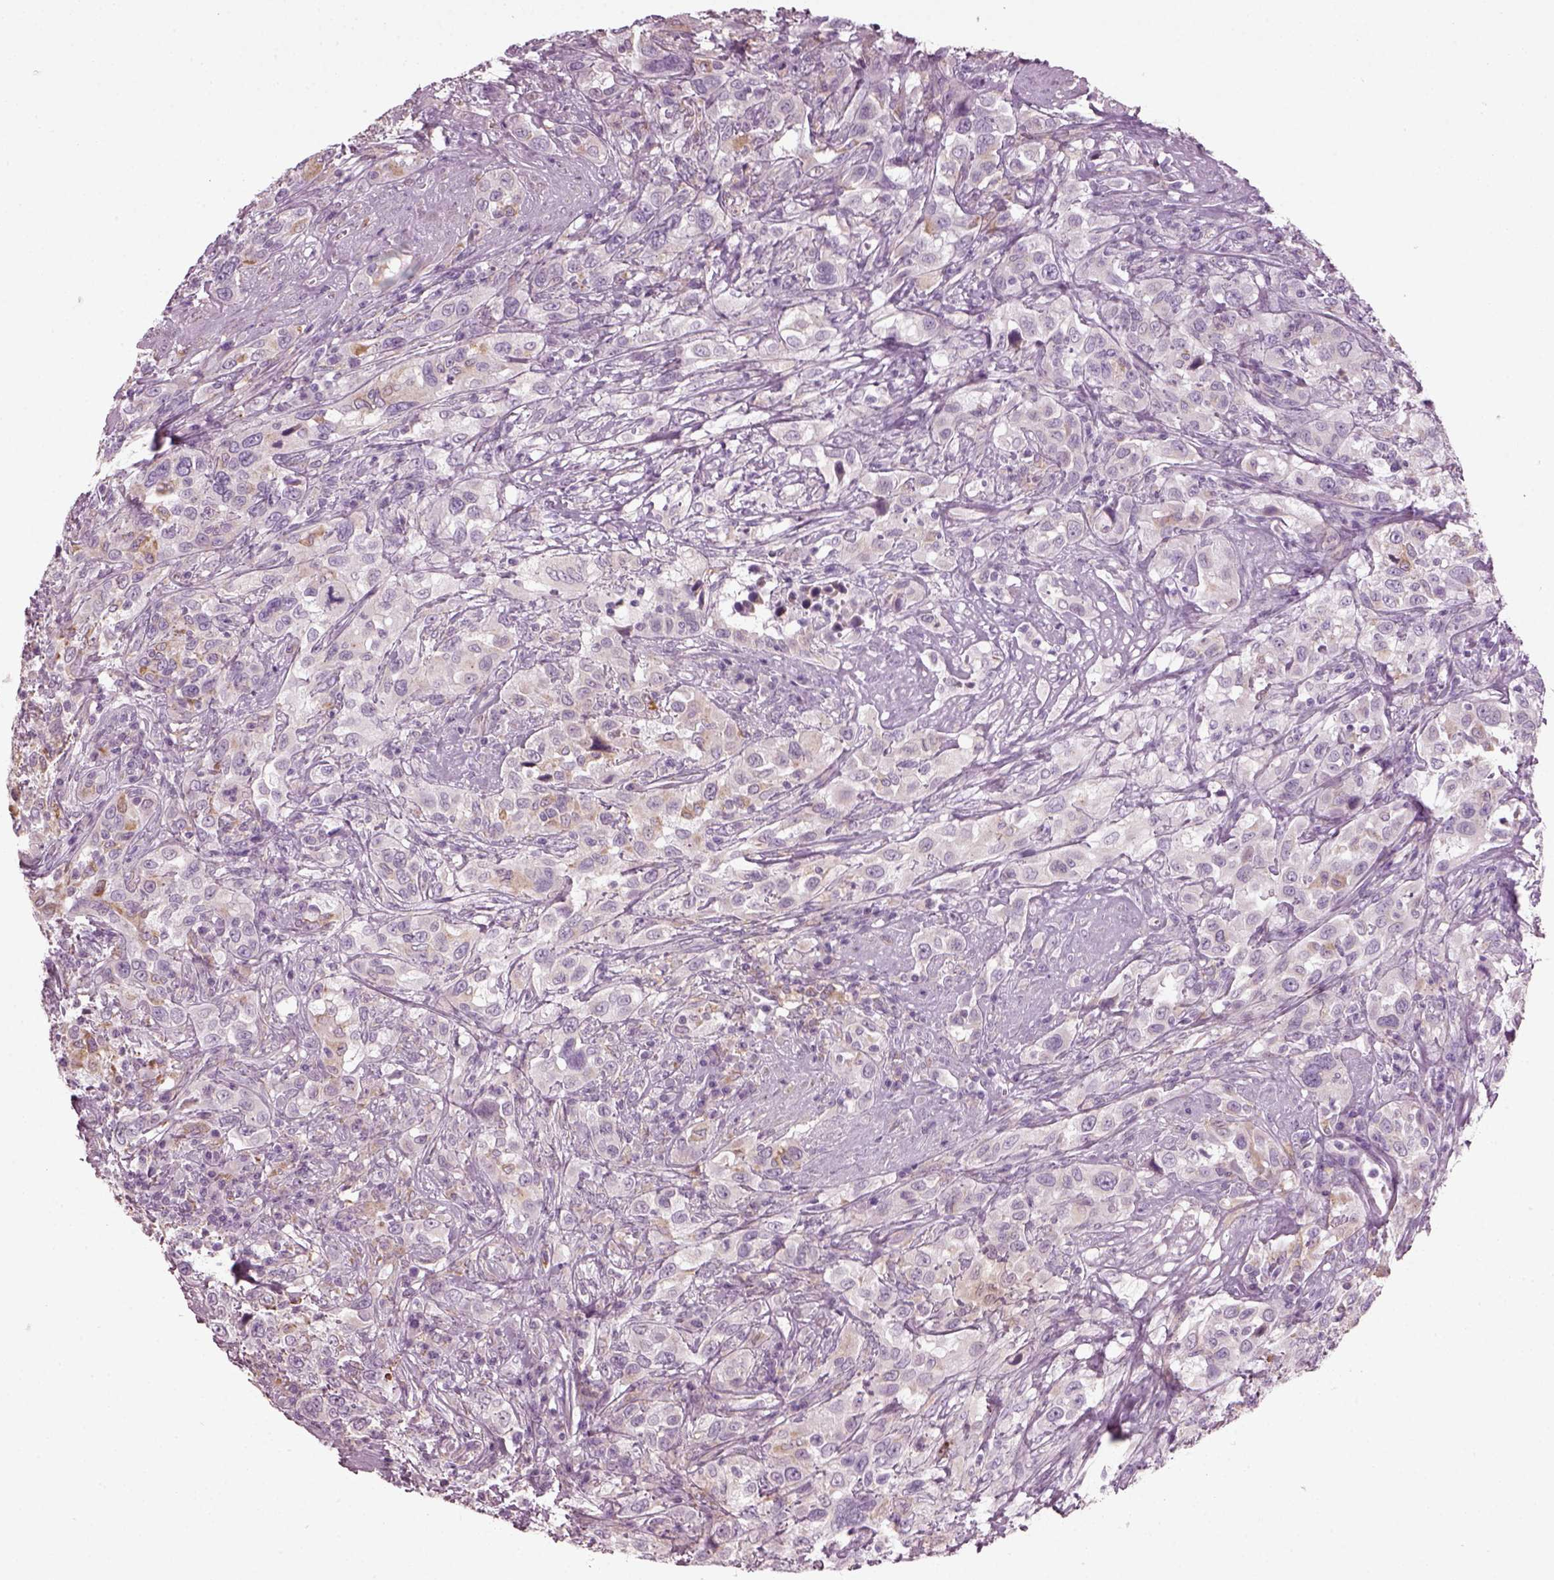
{"staining": {"intensity": "weak", "quantity": "<25%", "location": "cytoplasmic/membranous"}, "tissue": "urothelial cancer", "cell_type": "Tumor cells", "image_type": "cancer", "snomed": [{"axis": "morphology", "description": "Urothelial carcinoma, NOS"}, {"axis": "morphology", "description": "Urothelial carcinoma, High grade"}, {"axis": "topography", "description": "Urinary bladder"}], "caption": "The photomicrograph demonstrates no staining of tumor cells in urothelial cancer.", "gene": "TMEM231", "patient": {"sex": "female", "age": 64}}